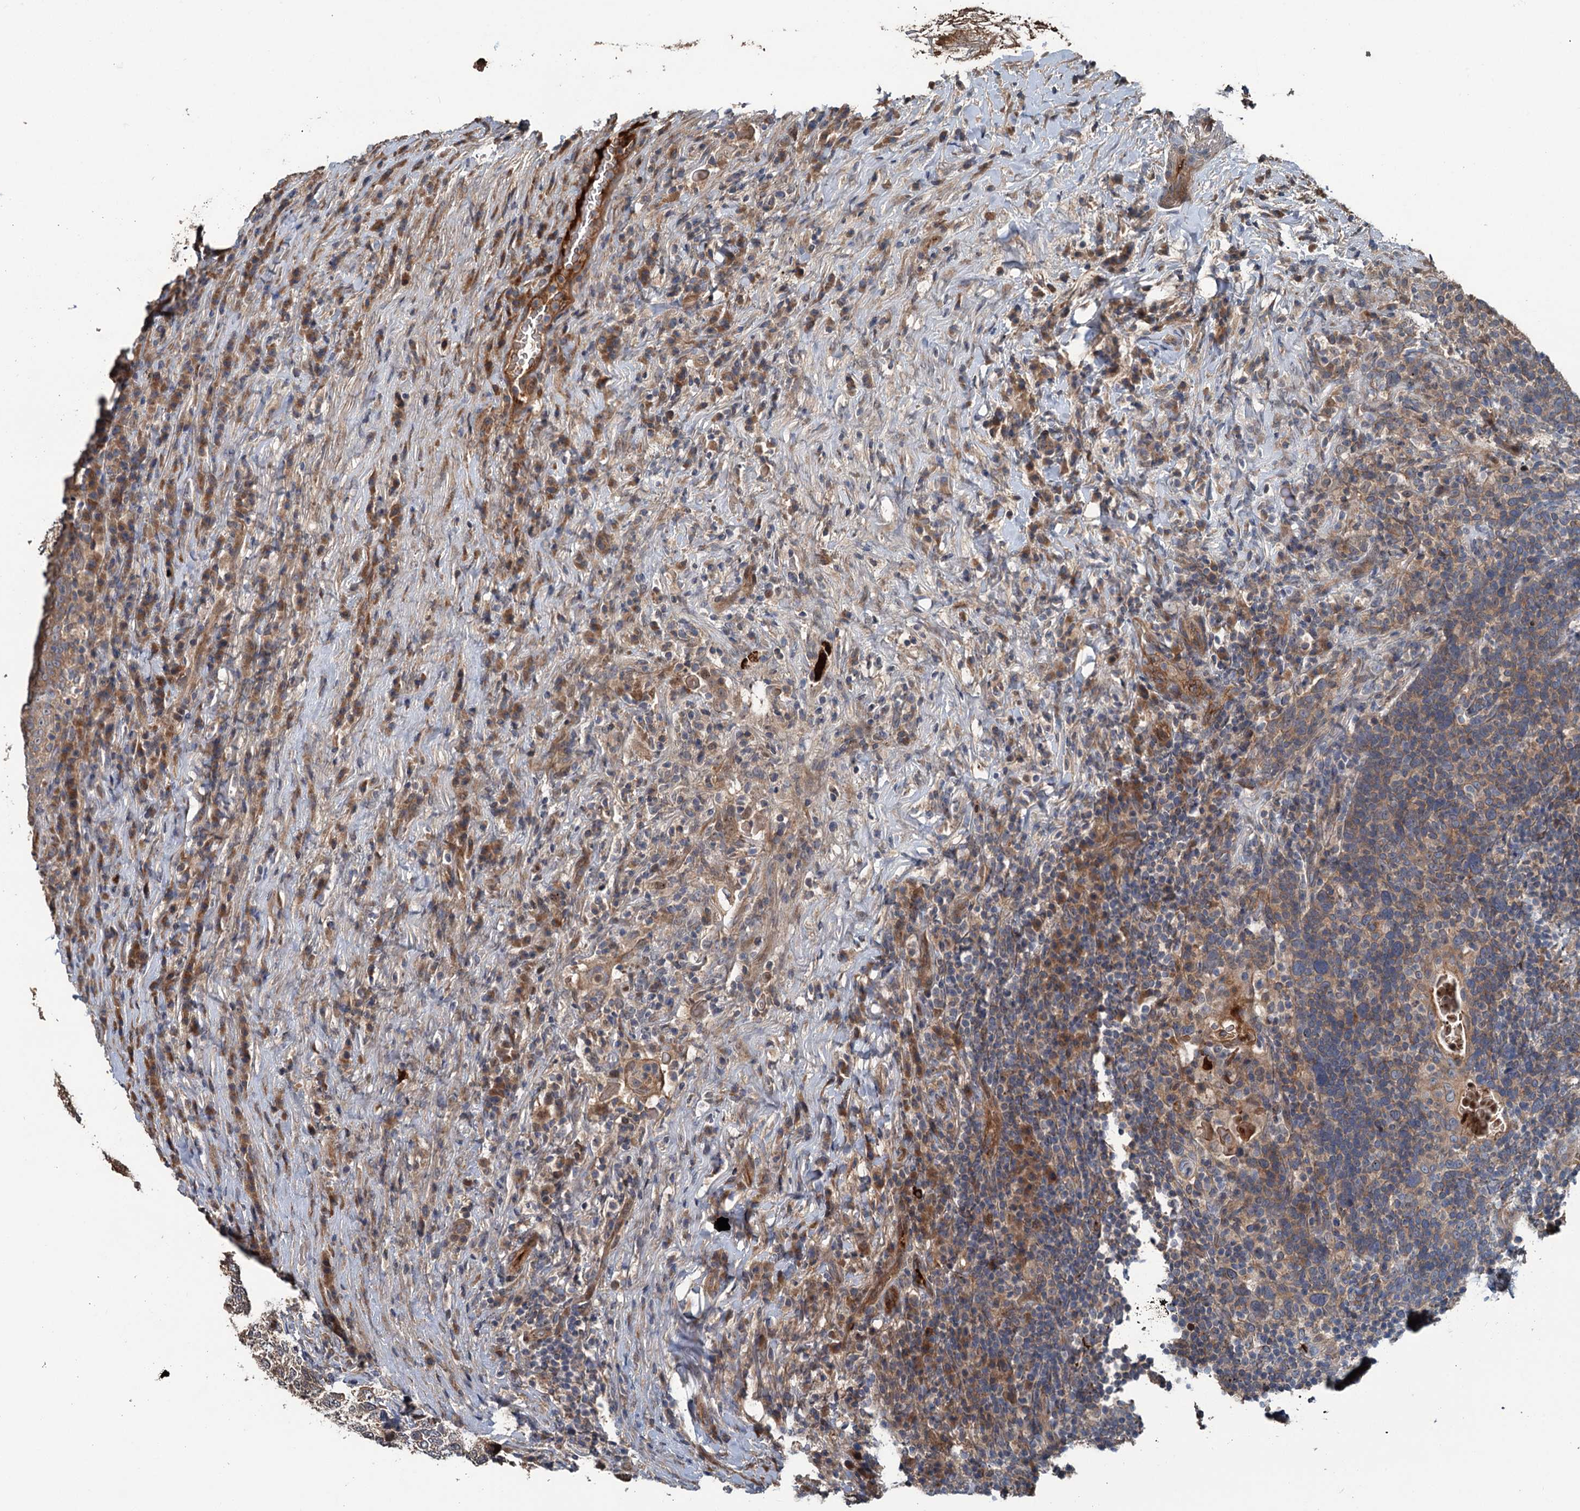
{"staining": {"intensity": "weak", "quantity": "25%-75%", "location": "cytoplasmic/membranous"}, "tissue": "head and neck cancer", "cell_type": "Tumor cells", "image_type": "cancer", "snomed": [{"axis": "morphology", "description": "Squamous cell carcinoma, NOS"}, {"axis": "morphology", "description": "Squamous cell carcinoma, metastatic, NOS"}, {"axis": "topography", "description": "Lymph node"}, {"axis": "topography", "description": "Head-Neck"}], "caption": "Protein staining demonstrates weak cytoplasmic/membranous staining in approximately 25%-75% of tumor cells in head and neck cancer. The staining is performed using DAB brown chromogen to label protein expression. The nuclei are counter-stained blue using hematoxylin.", "gene": "TEDC1", "patient": {"sex": "male", "age": 62}}